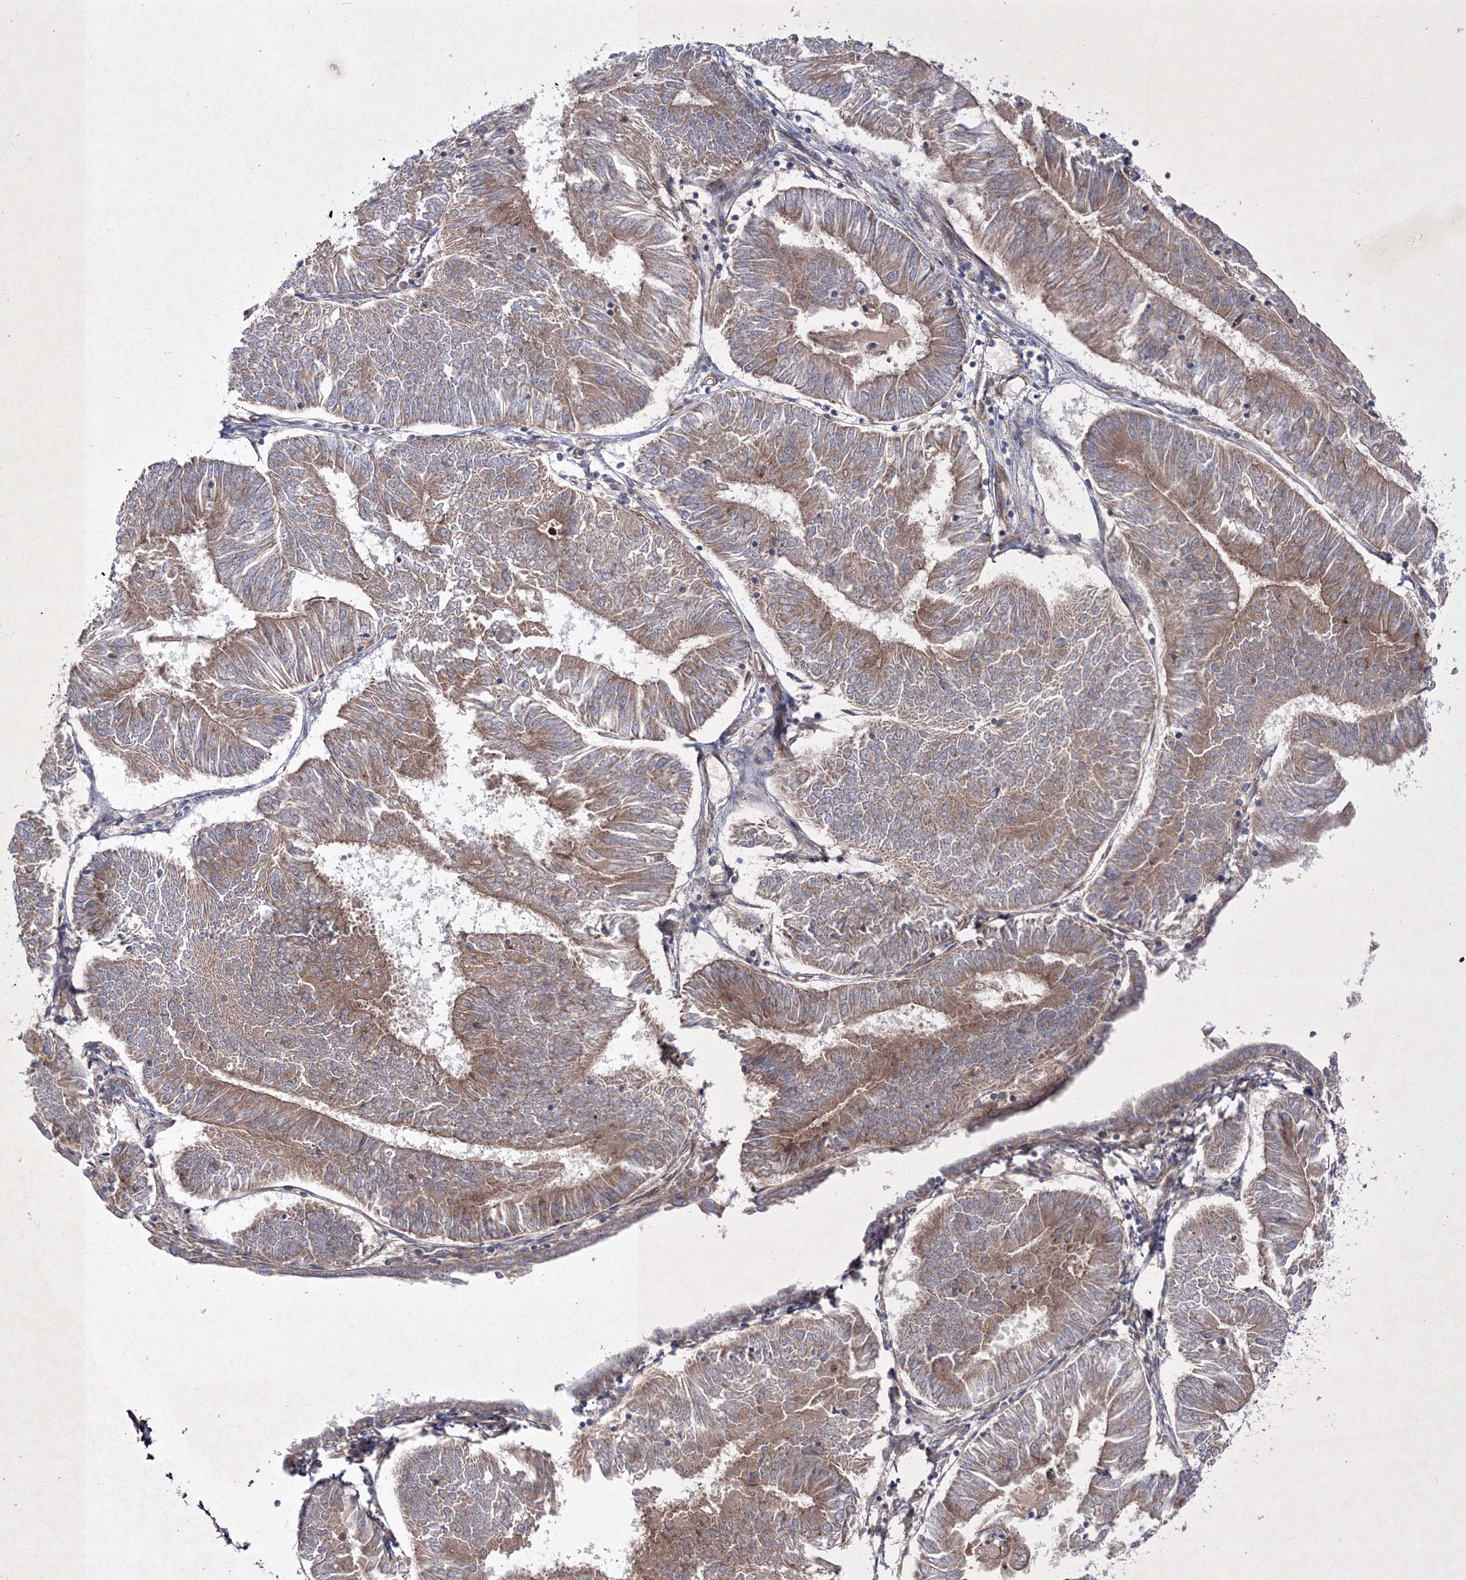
{"staining": {"intensity": "moderate", "quantity": ">75%", "location": "cytoplasmic/membranous"}, "tissue": "endometrial cancer", "cell_type": "Tumor cells", "image_type": "cancer", "snomed": [{"axis": "morphology", "description": "Adenocarcinoma, NOS"}, {"axis": "topography", "description": "Endometrium"}], "caption": "Protein analysis of endometrial cancer tissue reveals moderate cytoplasmic/membranous staining in approximately >75% of tumor cells.", "gene": "GFM1", "patient": {"sex": "female", "age": 58}}